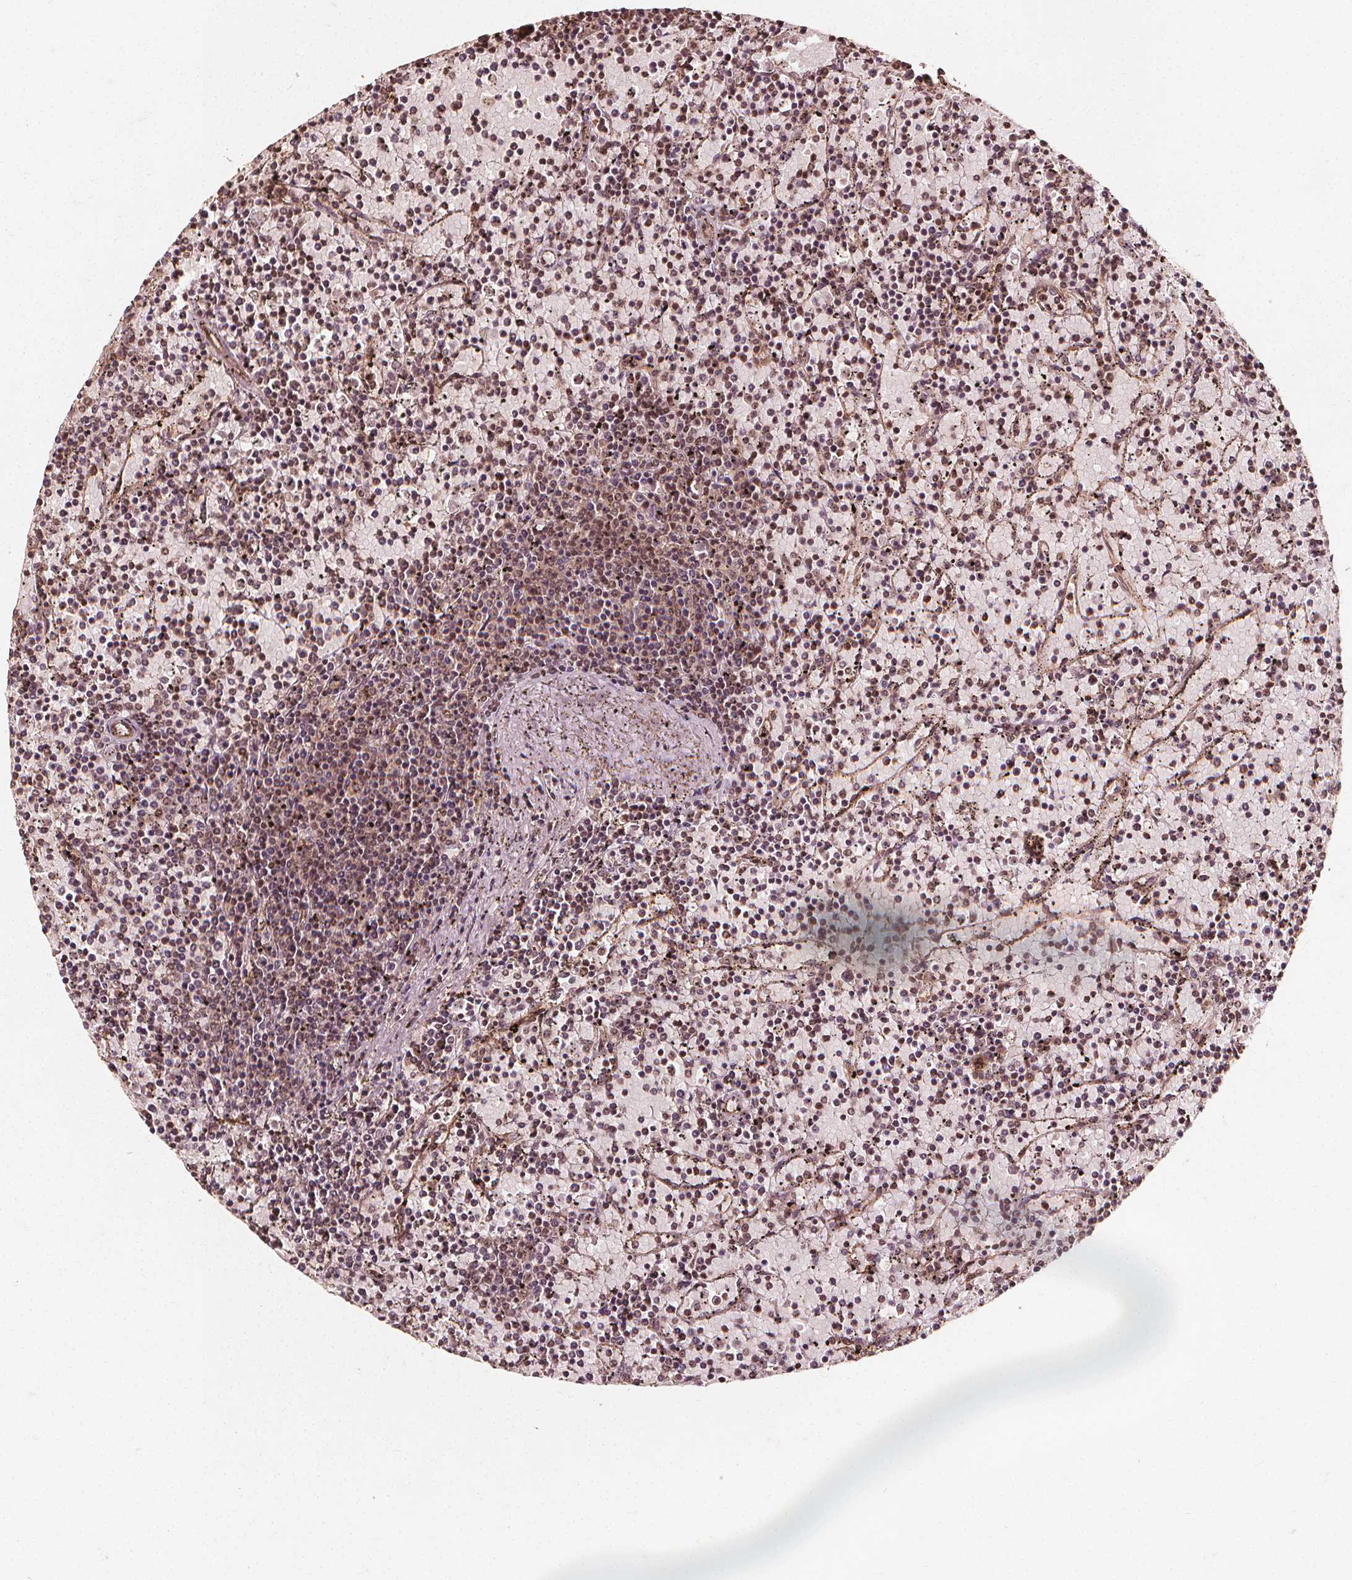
{"staining": {"intensity": "moderate", "quantity": ">75%", "location": "nuclear"}, "tissue": "lymphoma", "cell_type": "Tumor cells", "image_type": "cancer", "snomed": [{"axis": "morphology", "description": "Malignant lymphoma, non-Hodgkin's type, Low grade"}, {"axis": "topography", "description": "Spleen"}], "caption": "A histopathology image of human low-grade malignant lymphoma, non-Hodgkin's type stained for a protein demonstrates moderate nuclear brown staining in tumor cells.", "gene": "EXOSC9", "patient": {"sex": "female", "age": 77}}